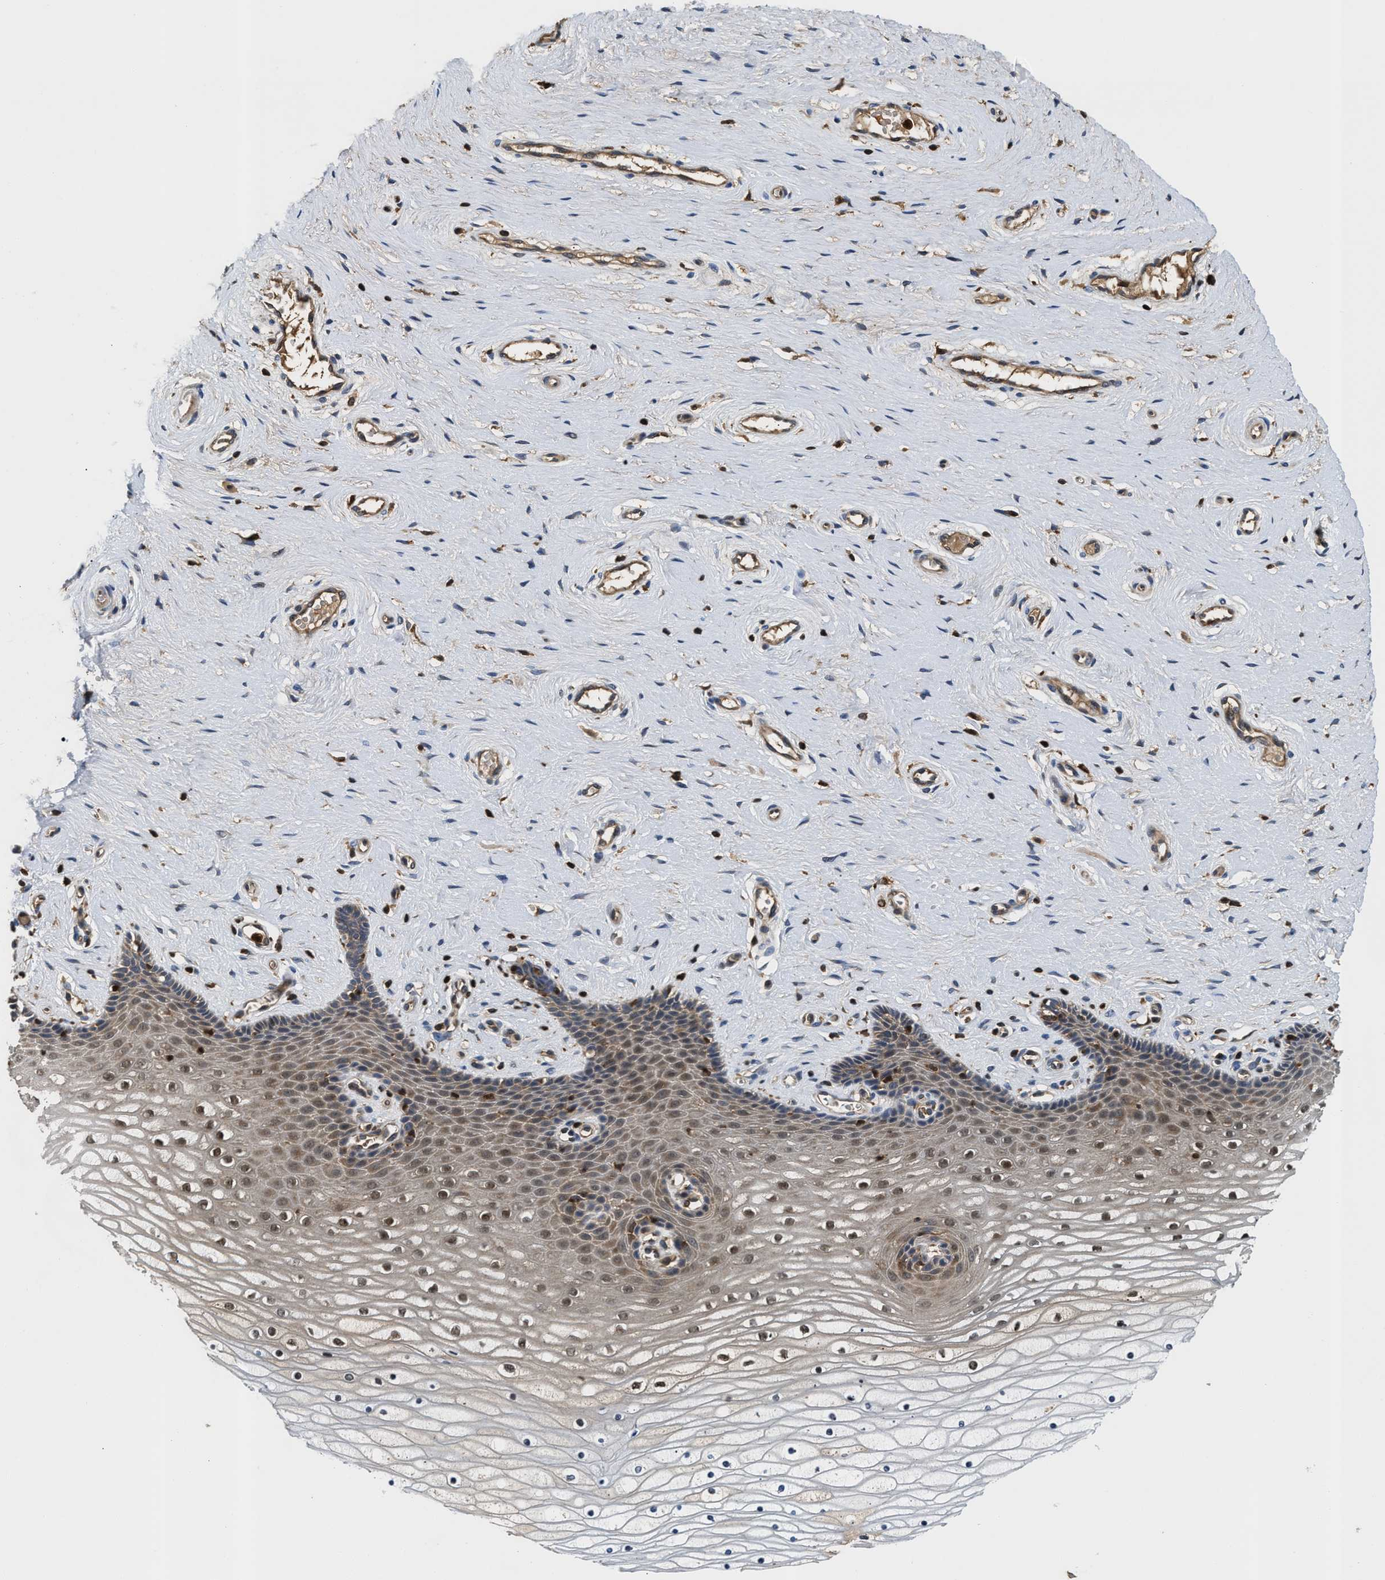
{"staining": {"intensity": "moderate", "quantity": "25%-75%", "location": "cytoplasmic/membranous,nuclear"}, "tissue": "cervix", "cell_type": "Squamous epithelial cells", "image_type": "normal", "snomed": [{"axis": "morphology", "description": "Normal tissue, NOS"}, {"axis": "topography", "description": "Cervix"}], "caption": "A medium amount of moderate cytoplasmic/membranous,nuclear staining is seen in approximately 25%-75% of squamous epithelial cells in unremarkable cervix.", "gene": "OSTF1", "patient": {"sex": "female", "age": 39}}